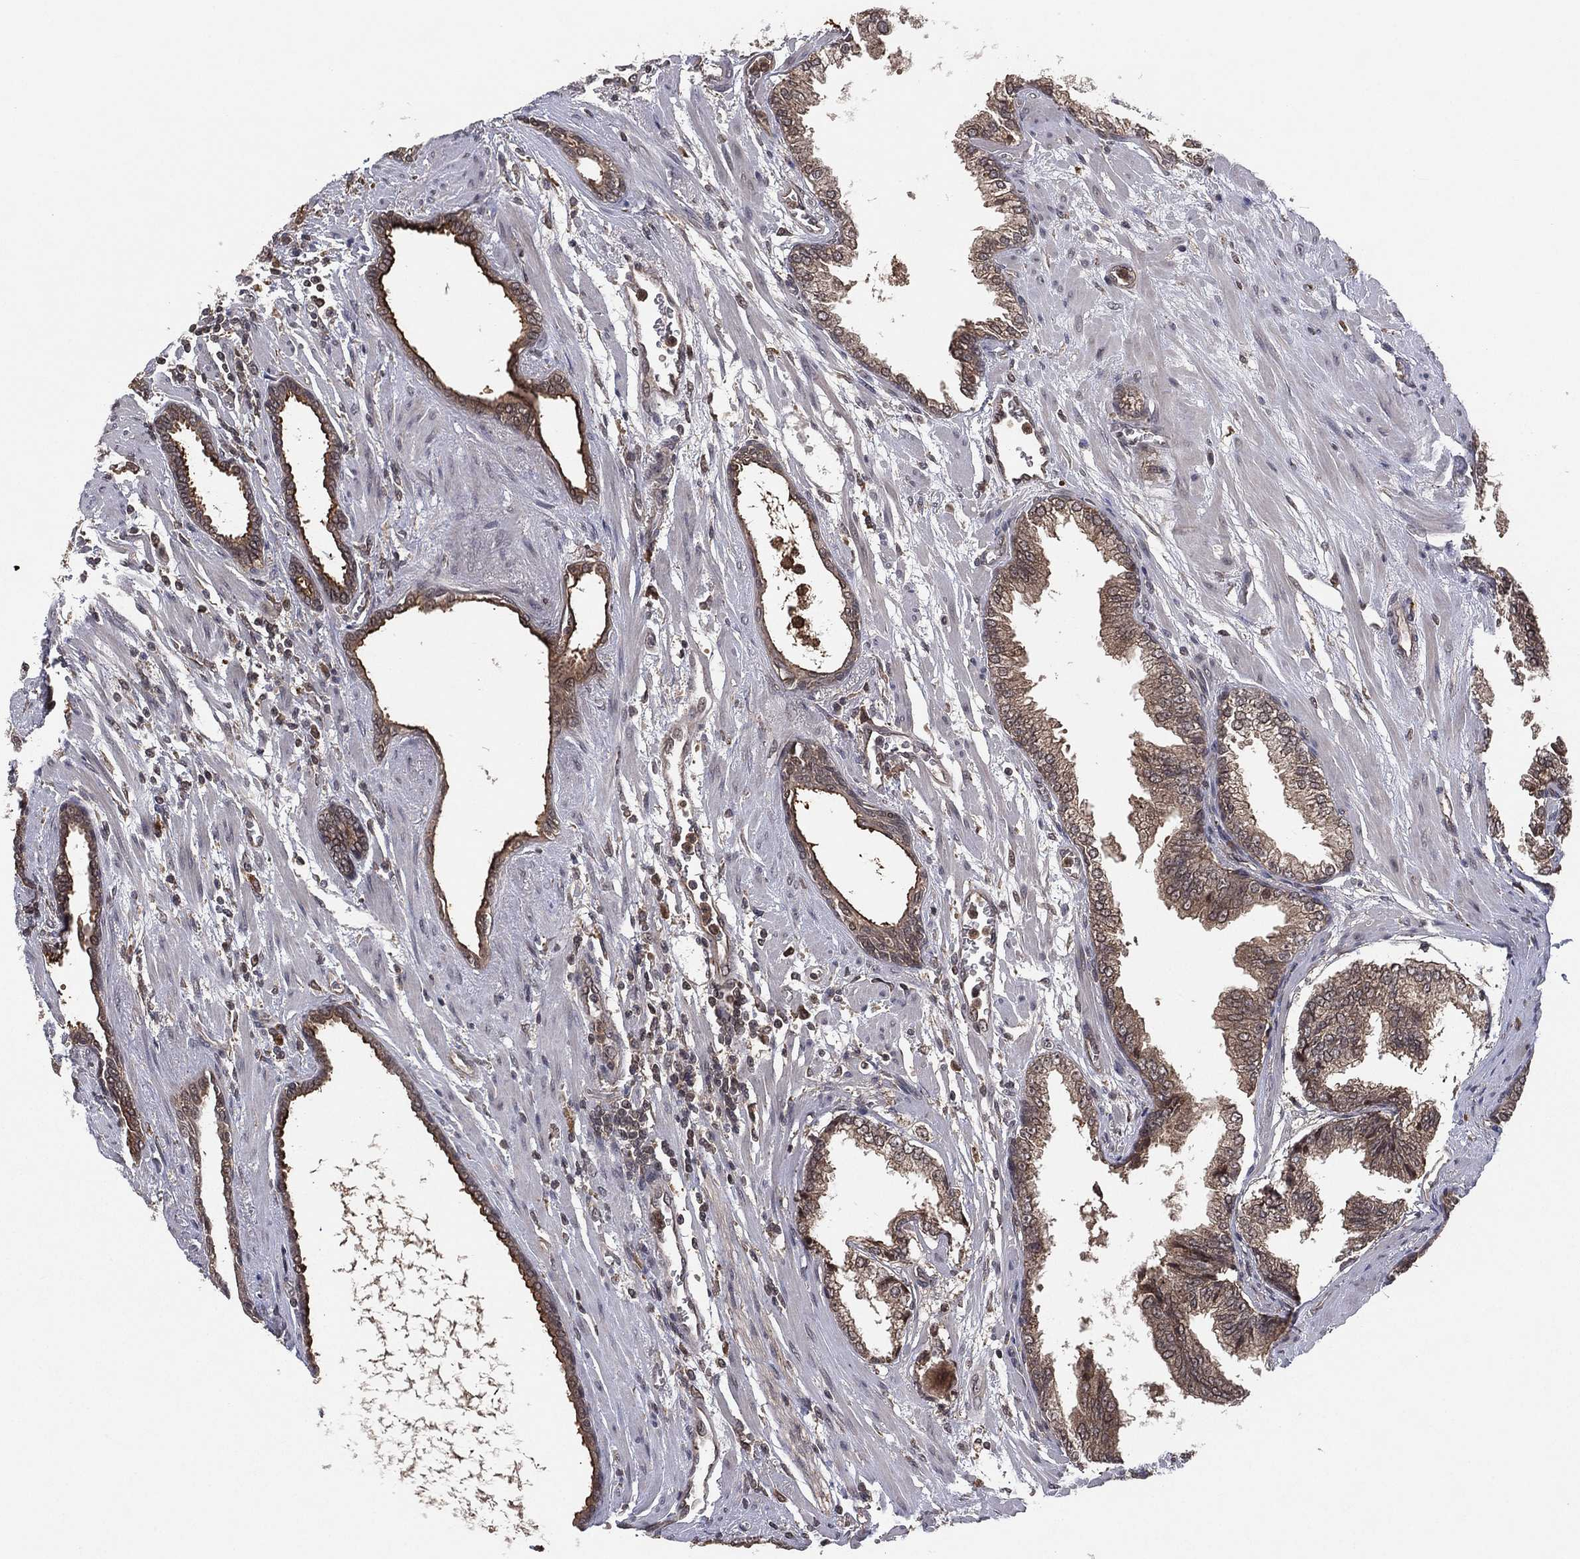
{"staining": {"intensity": "weak", "quantity": ">75%", "location": "cytoplasmic/membranous"}, "tissue": "prostate cancer", "cell_type": "Tumor cells", "image_type": "cancer", "snomed": [{"axis": "morphology", "description": "Adenocarcinoma, Low grade"}, {"axis": "topography", "description": "Prostate"}], "caption": "Prostate cancer (low-grade adenocarcinoma) tissue demonstrates weak cytoplasmic/membranous expression in about >75% of tumor cells, visualized by immunohistochemistry. (DAB (3,3'-diaminobenzidine) = brown stain, brightfield microscopy at high magnification).", "gene": "ATG4B", "patient": {"sex": "male", "age": 69}}